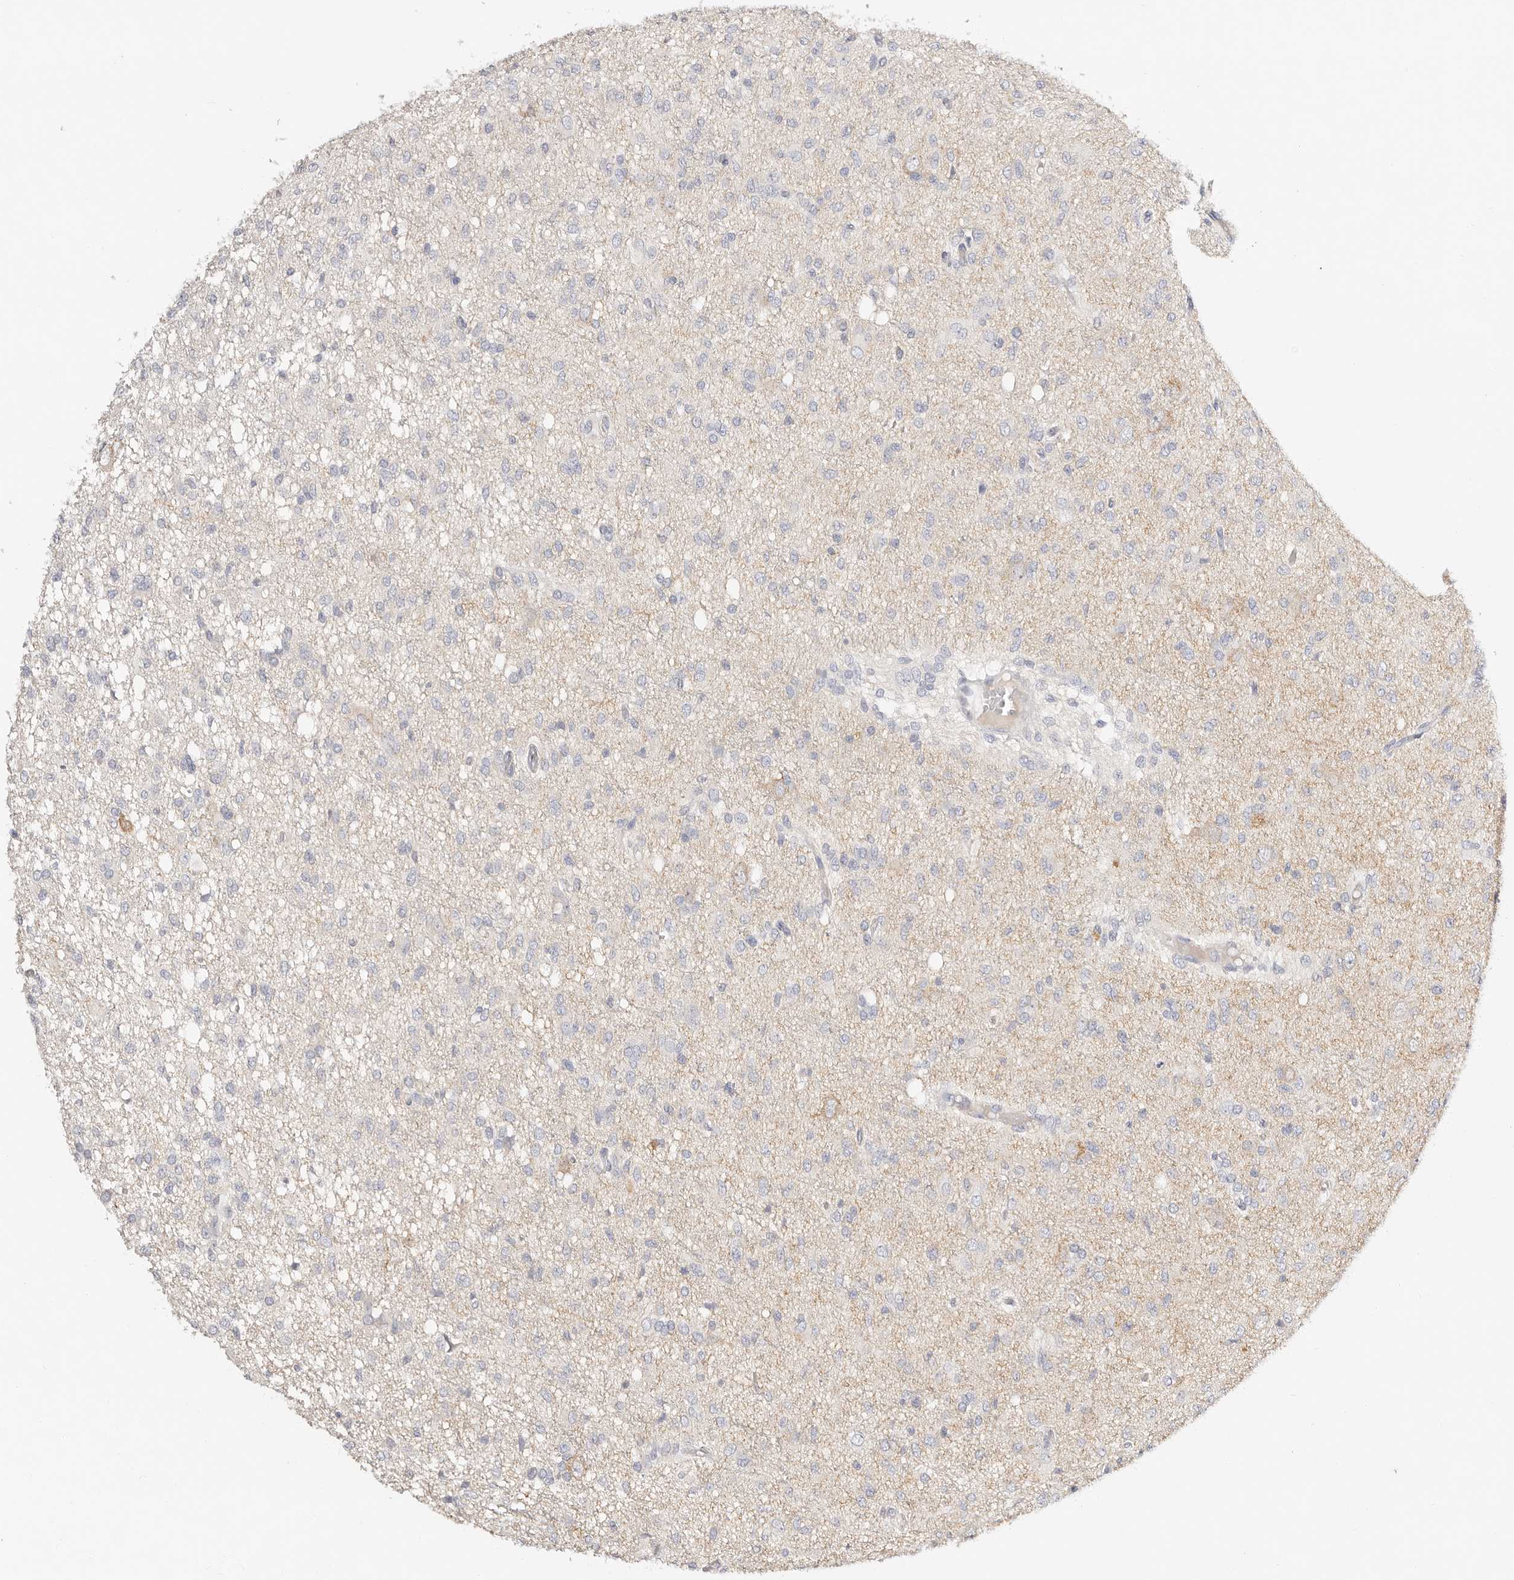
{"staining": {"intensity": "negative", "quantity": "none", "location": "none"}, "tissue": "glioma", "cell_type": "Tumor cells", "image_type": "cancer", "snomed": [{"axis": "morphology", "description": "Glioma, malignant, High grade"}, {"axis": "topography", "description": "Brain"}], "caption": "High magnification brightfield microscopy of glioma stained with DAB (brown) and counterstained with hematoxylin (blue): tumor cells show no significant positivity.", "gene": "DNASE1", "patient": {"sex": "female", "age": 59}}